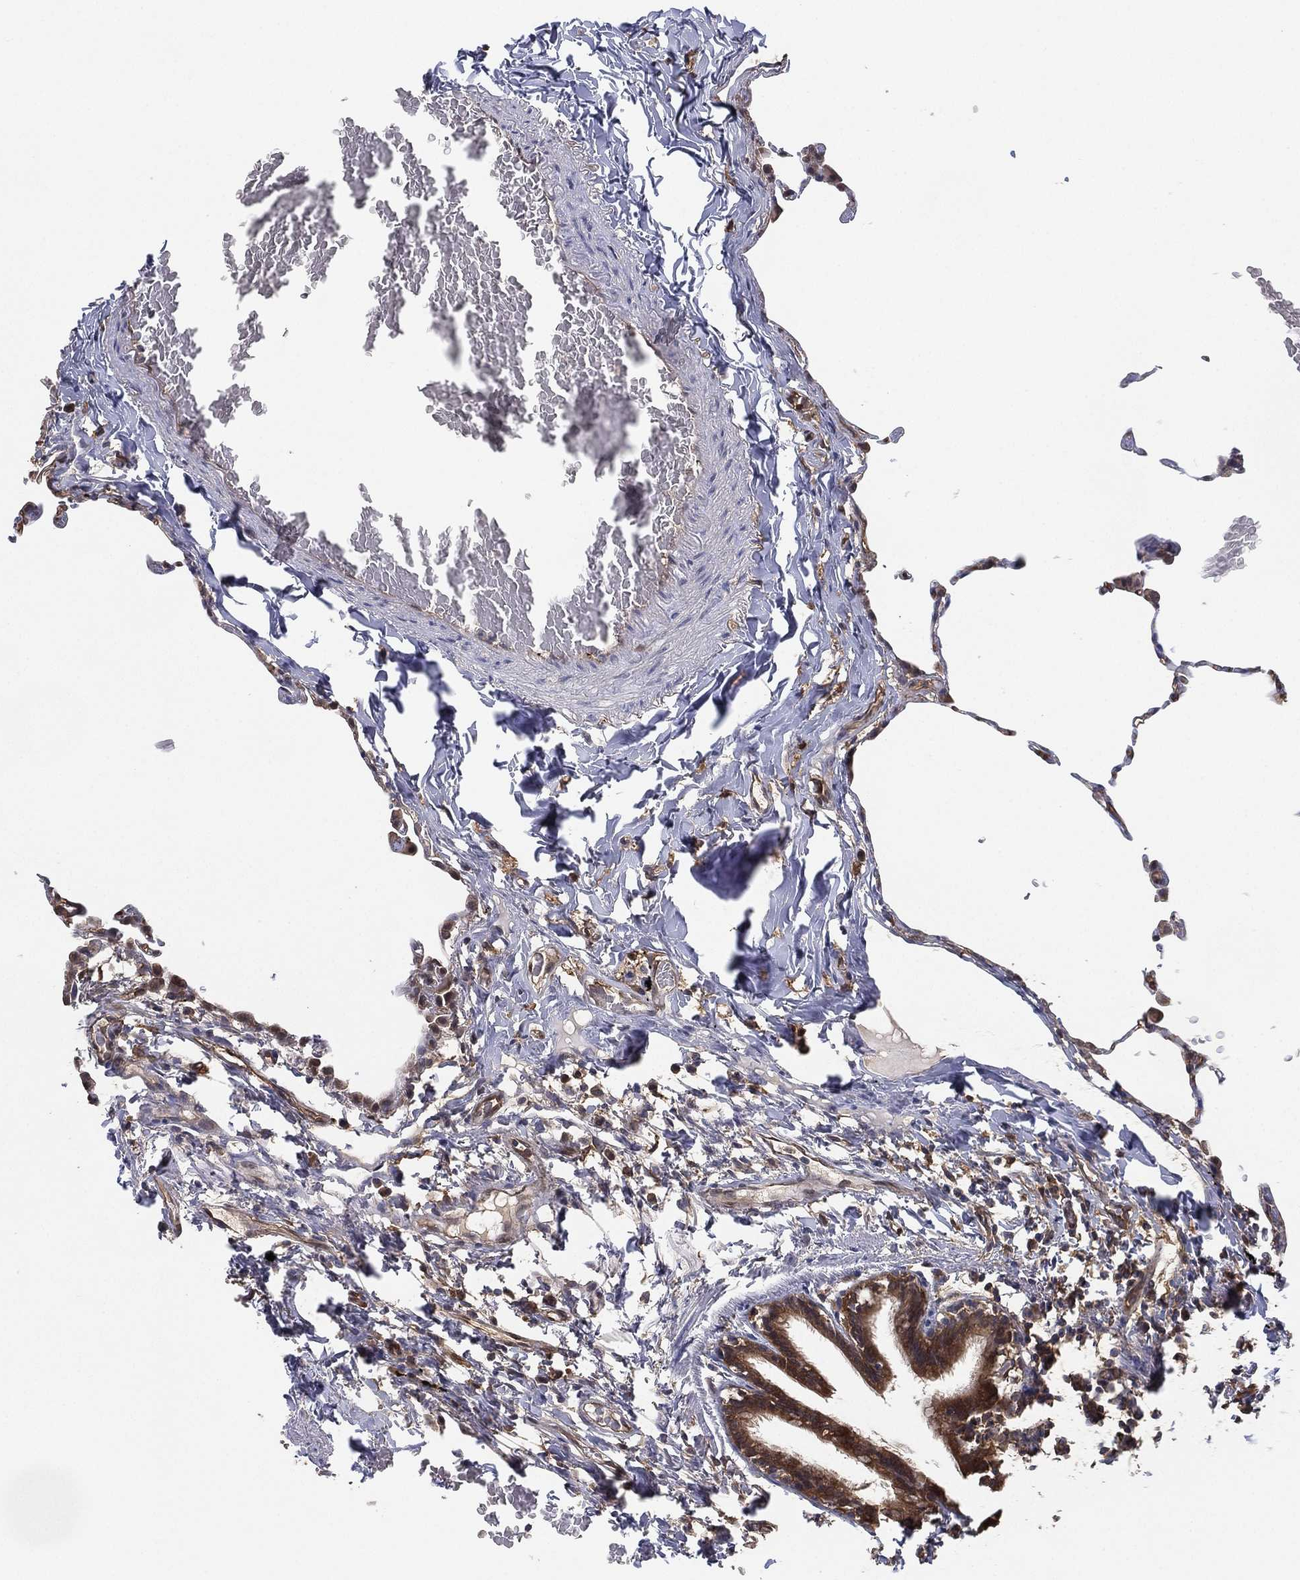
{"staining": {"intensity": "negative", "quantity": "none", "location": "none"}, "tissue": "lung", "cell_type": "Alveolar cells", "image_type": "normal", "snomed": [{"axis": "morphology", "description": "Normal tissue, NOS"}, {"axis": "topography", "description": "Lung"}], "caption": "Immunohistochemical staining of unremarkable lung reveals no significant positivity in alveolar cells. Brightfield microscopy of IHC stained with DAB (3,3'-diaminobenzidine) (brown) and hematoxylin (blue), captured at high magnification.", "gene": "PSMG4", "patient": {"sex": "female", "age": 57}}